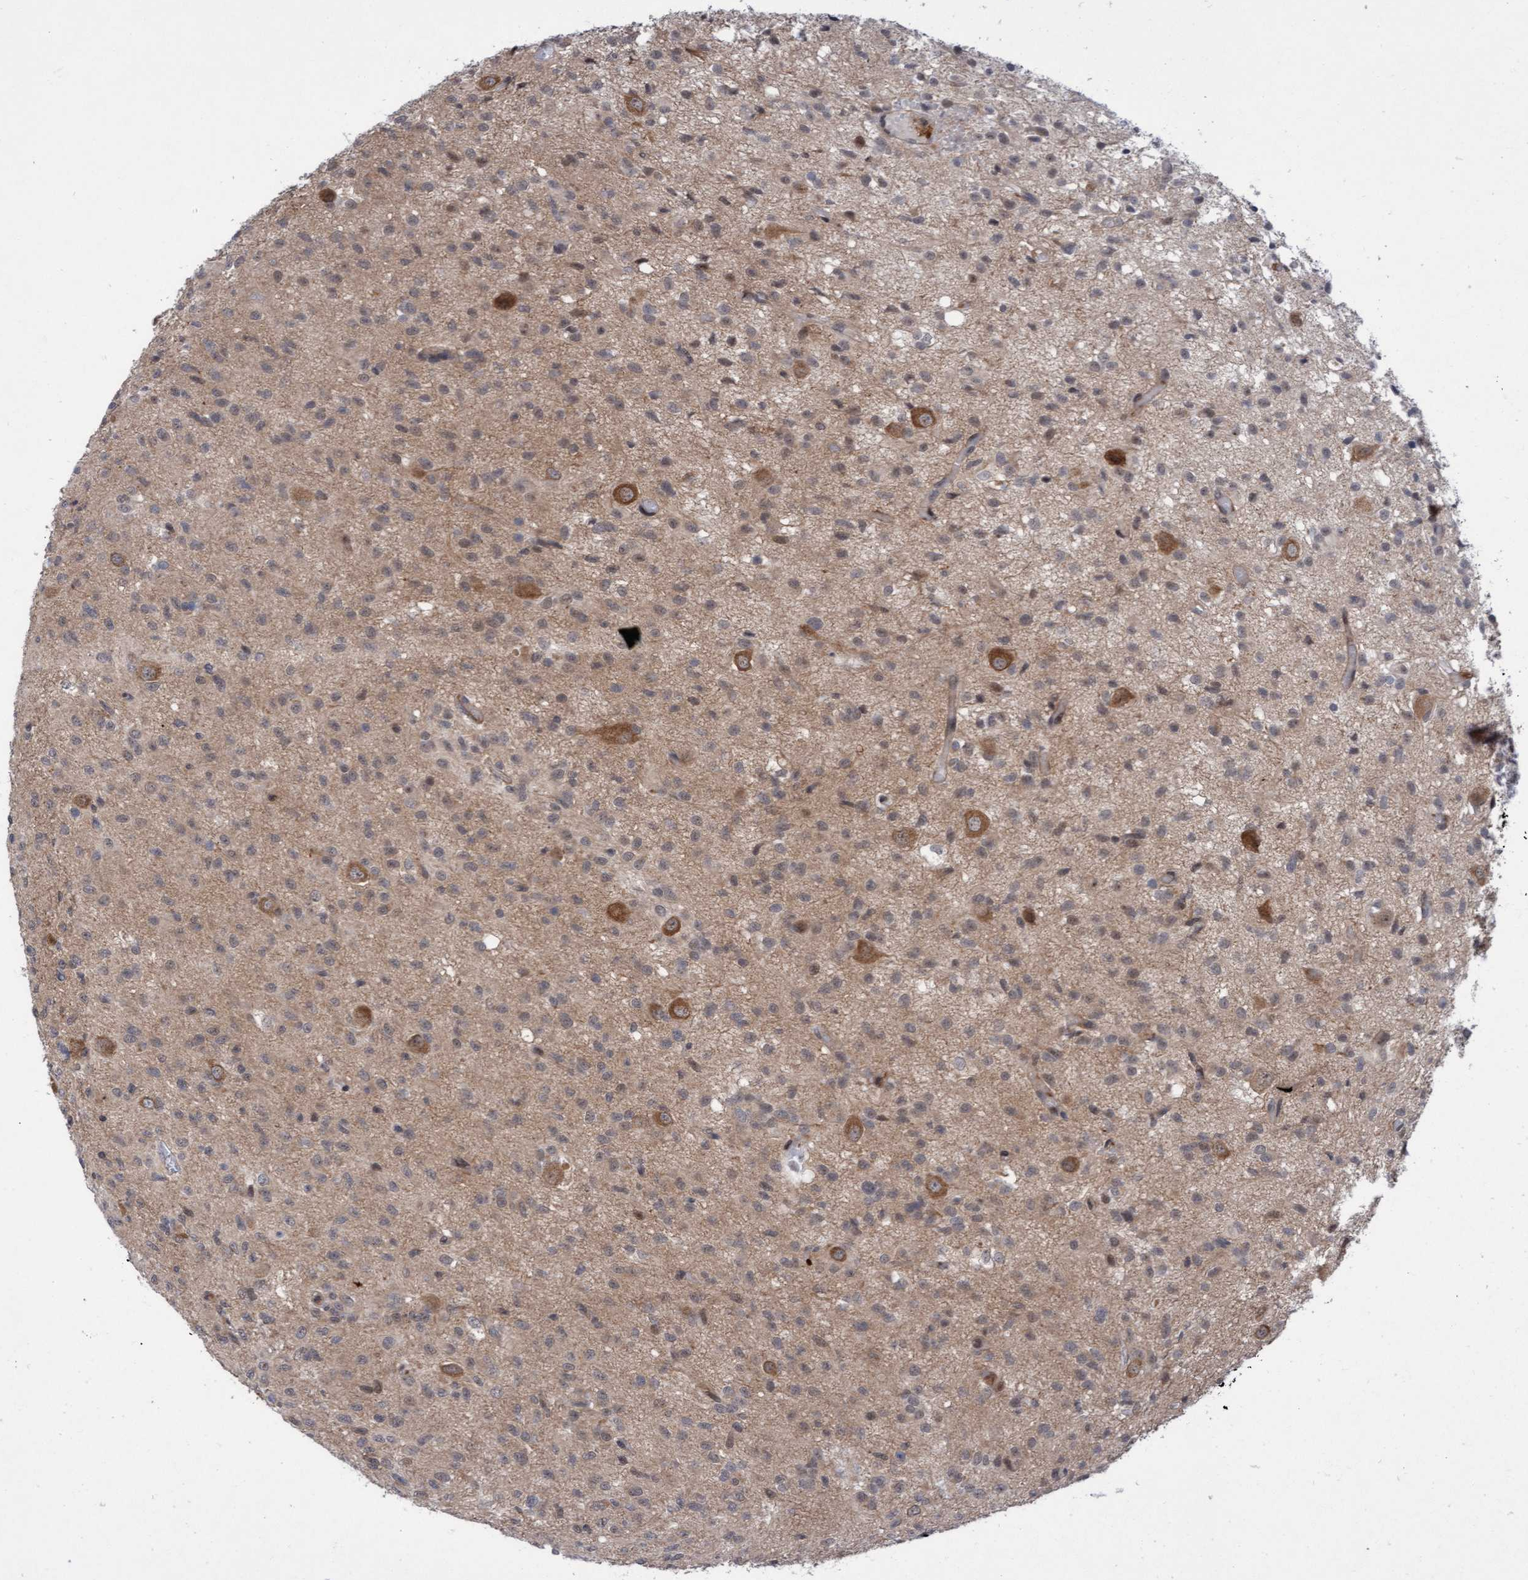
{"staining": {"intensity": "weak", "quantity": "25%-75%", "location": "cytoplasmic/membranous"}, "tissue": "glioma", "cell_type": "Tumor cells", "image_type": "cancer", "snomed": [{"axis": "morphology", "description": "Glioma, malignant, High grade"}, {"axis": "topography", "description": "Brain"}], "caption": "Weak cytoplasmic/membranous positivity is seen in approximately 25%-75% of tumor cells in glioma.", "gene": "RAP1GAP2", "patient": {"sex": "female", "age": 59}}